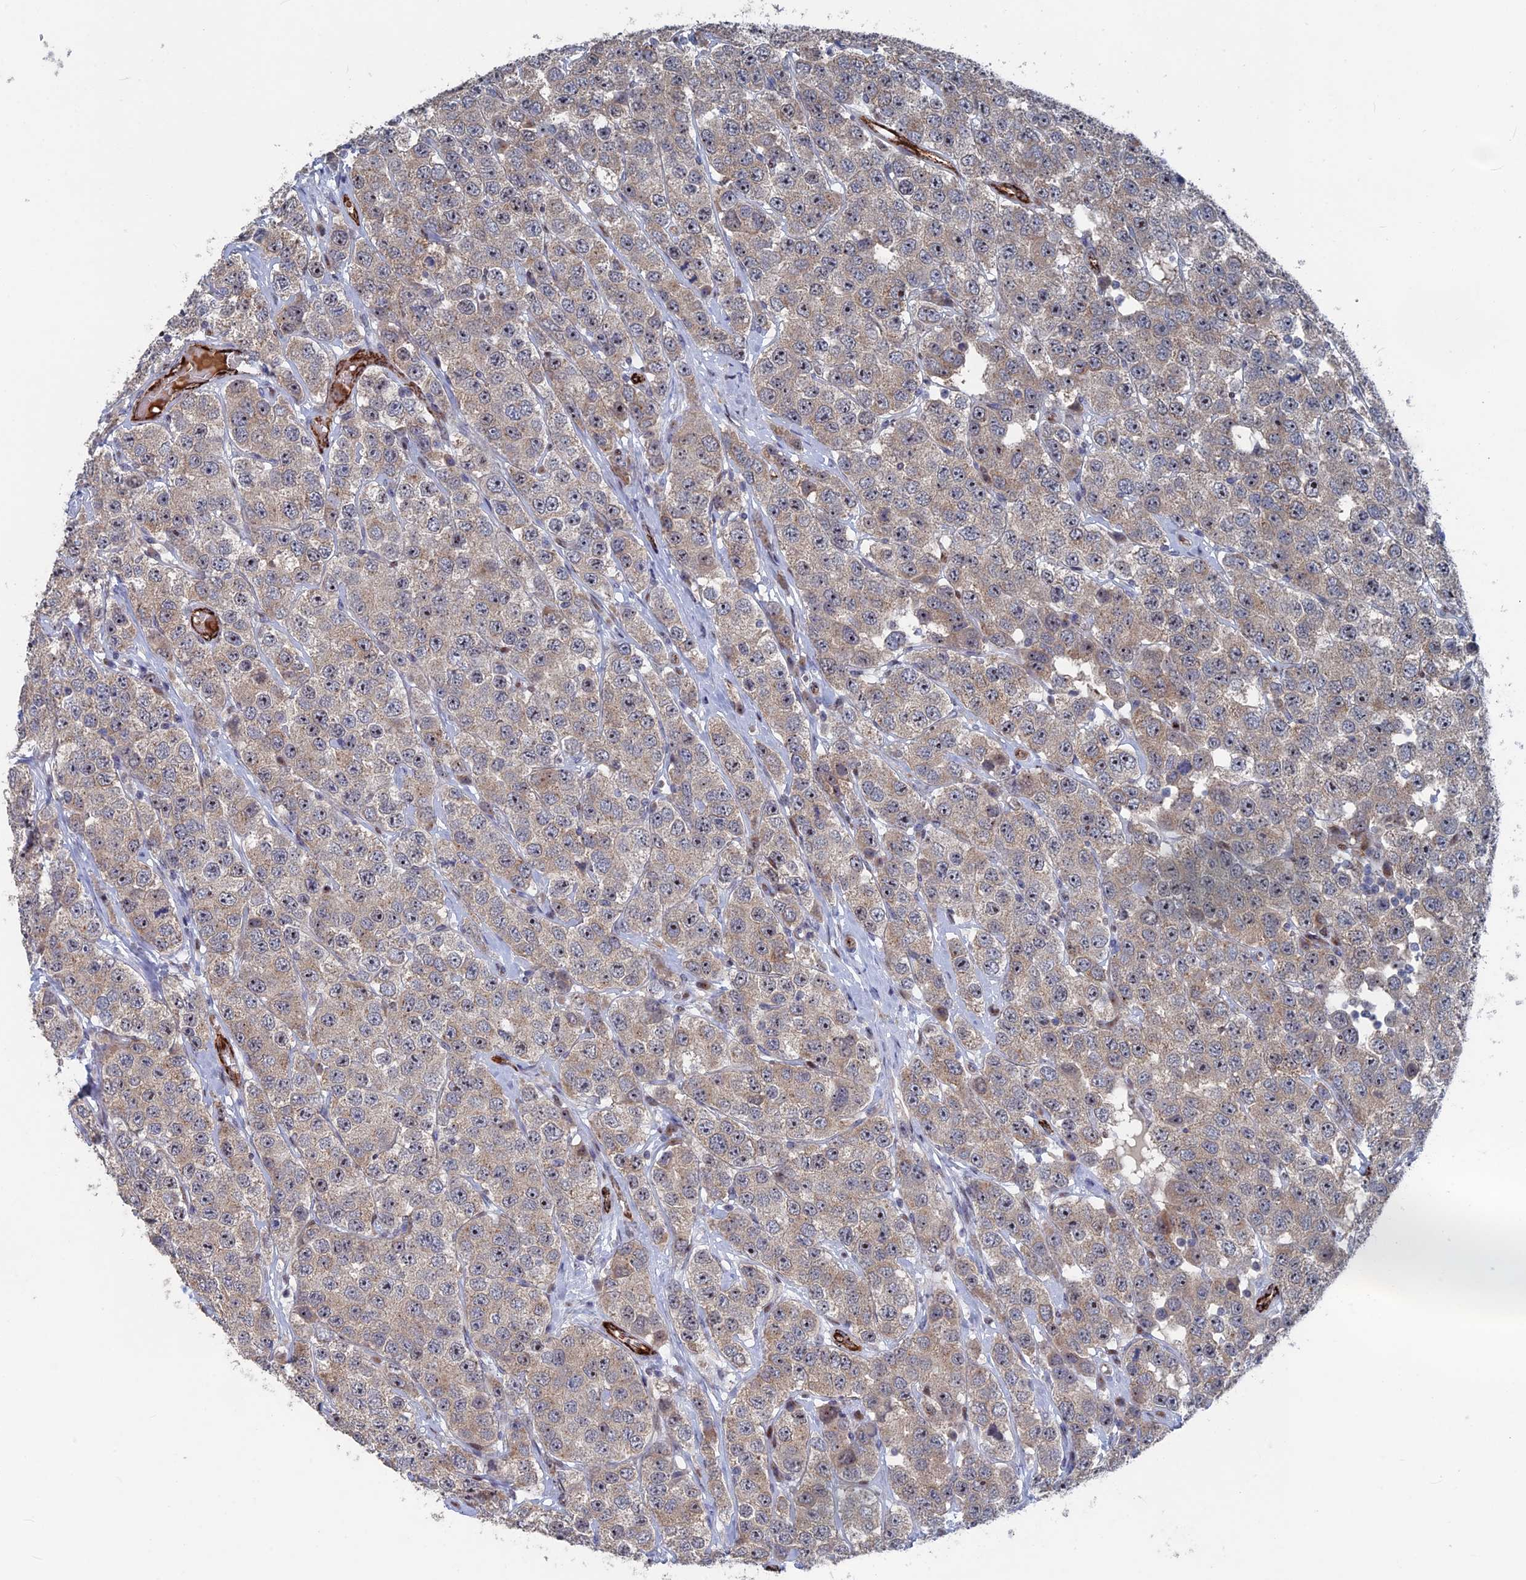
{"staining": {"intensity": "weak", "quantity": ">75%", "location": "cytoplasmic/membranous"}, "tissue": "testis cancer", "cell_type": "Tumor cells", "image_type": "cancer", "snomed": [{"axis": "morphology", "description": "Seminoma, NOS"}, {"axis": "topography", "description": "Testis"}], "caption": "Brown immunohistochemical staining in human seminoma (testis) reveals weak cytoplasmic/membranous expression in approximately >75% of tumor cells.", "gene": "SH3D21", "patient": {"sex": "male", "age": 28}}